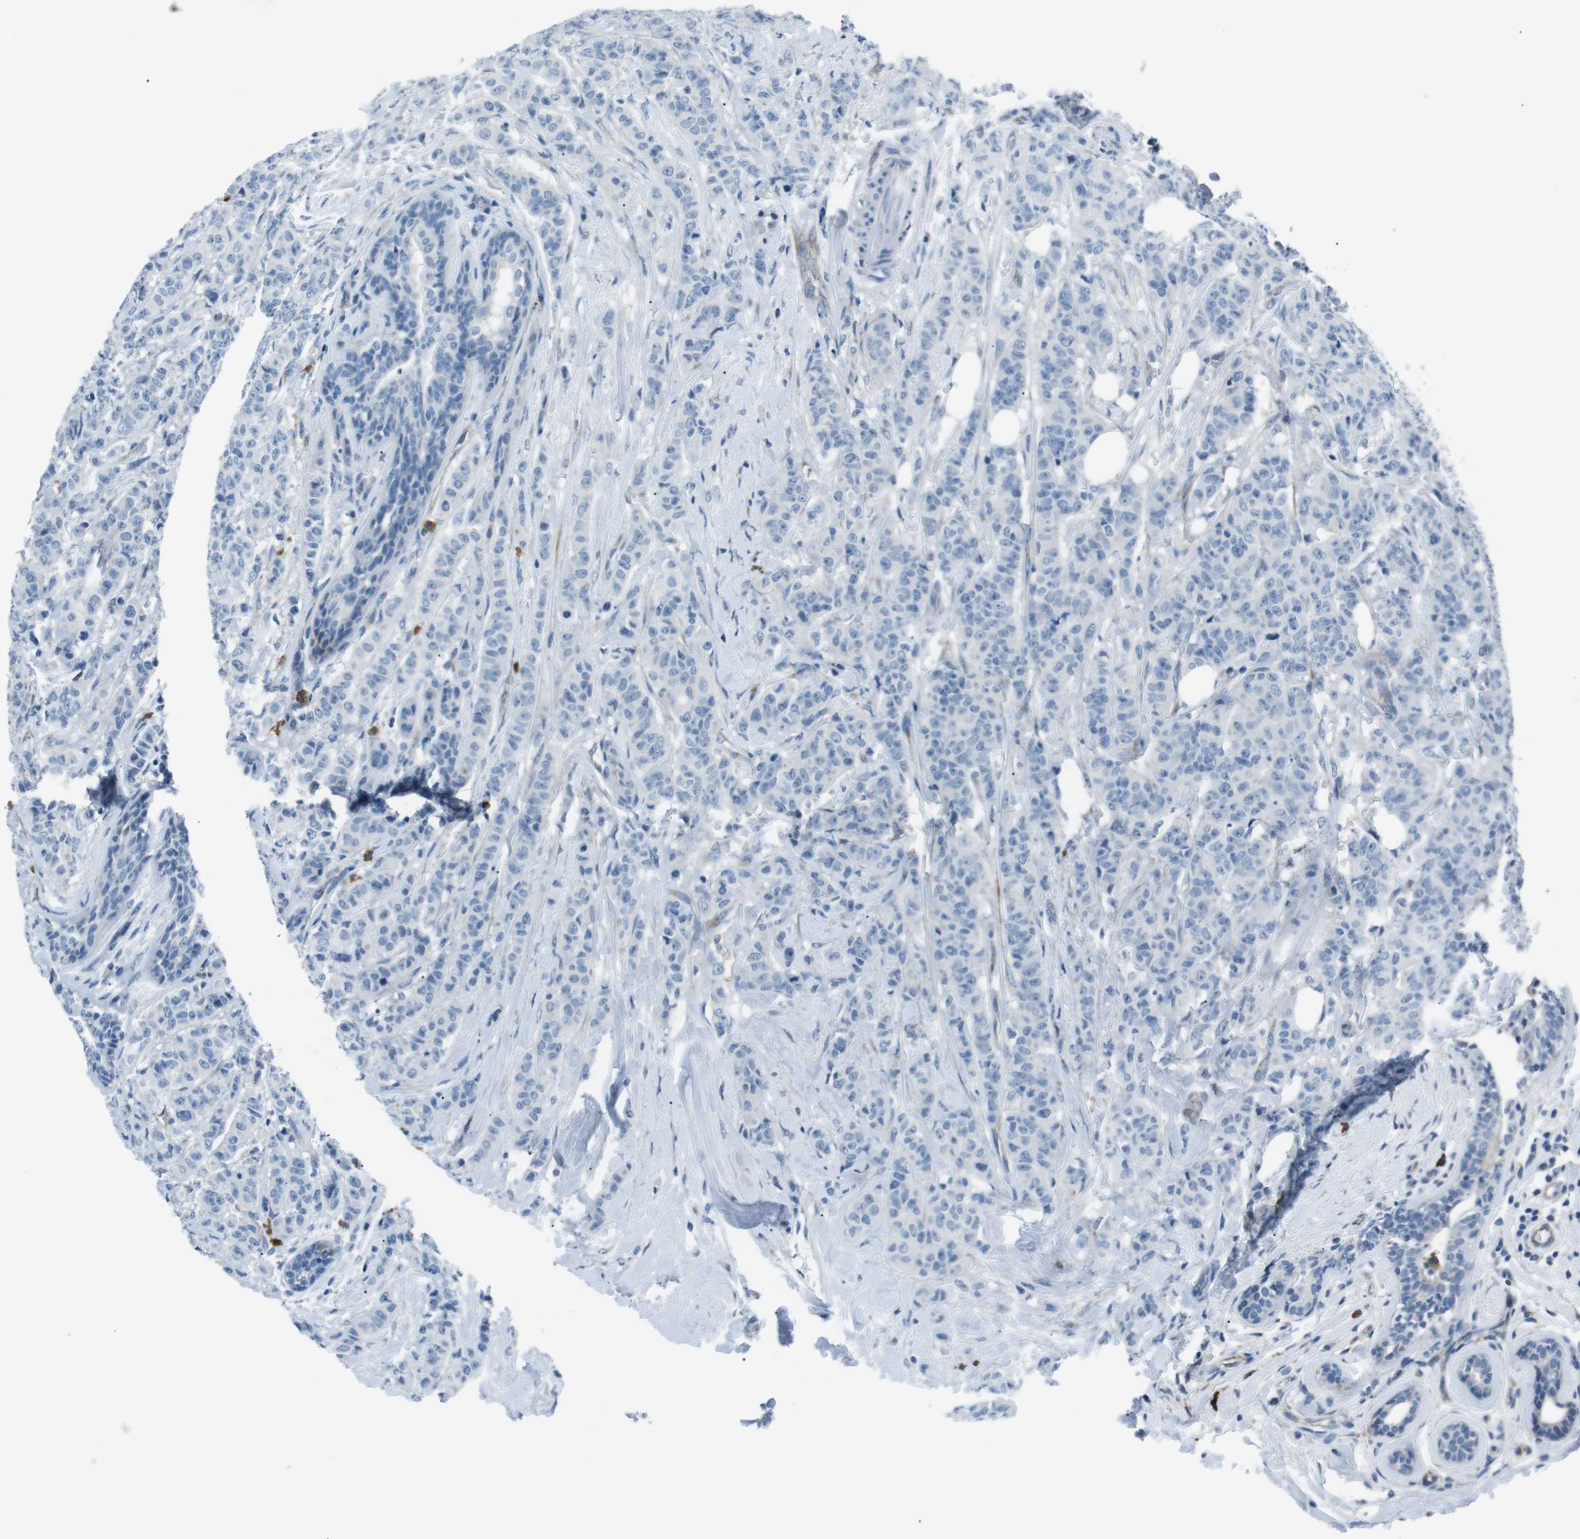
{"staining": {"intensity": "negative", "quantity": "none", "location": "none"}, "tissue": "breast cancer", "cell_type": "Tumor cells", "image_type": "cancer", "snomed": [{"axis": "morphology", "description": "Normal tissue, NOS"}, {"axis": "morphology", "description": "Duct carcinoma"}, {"axis": "topography", "description": "Breast"}], "caption": "Histopathology image shows no significant protein positivity in tumor cells of breast cancer.", "gene": "CSF2RA", "patient": {"sex": "female", "age": 40}}